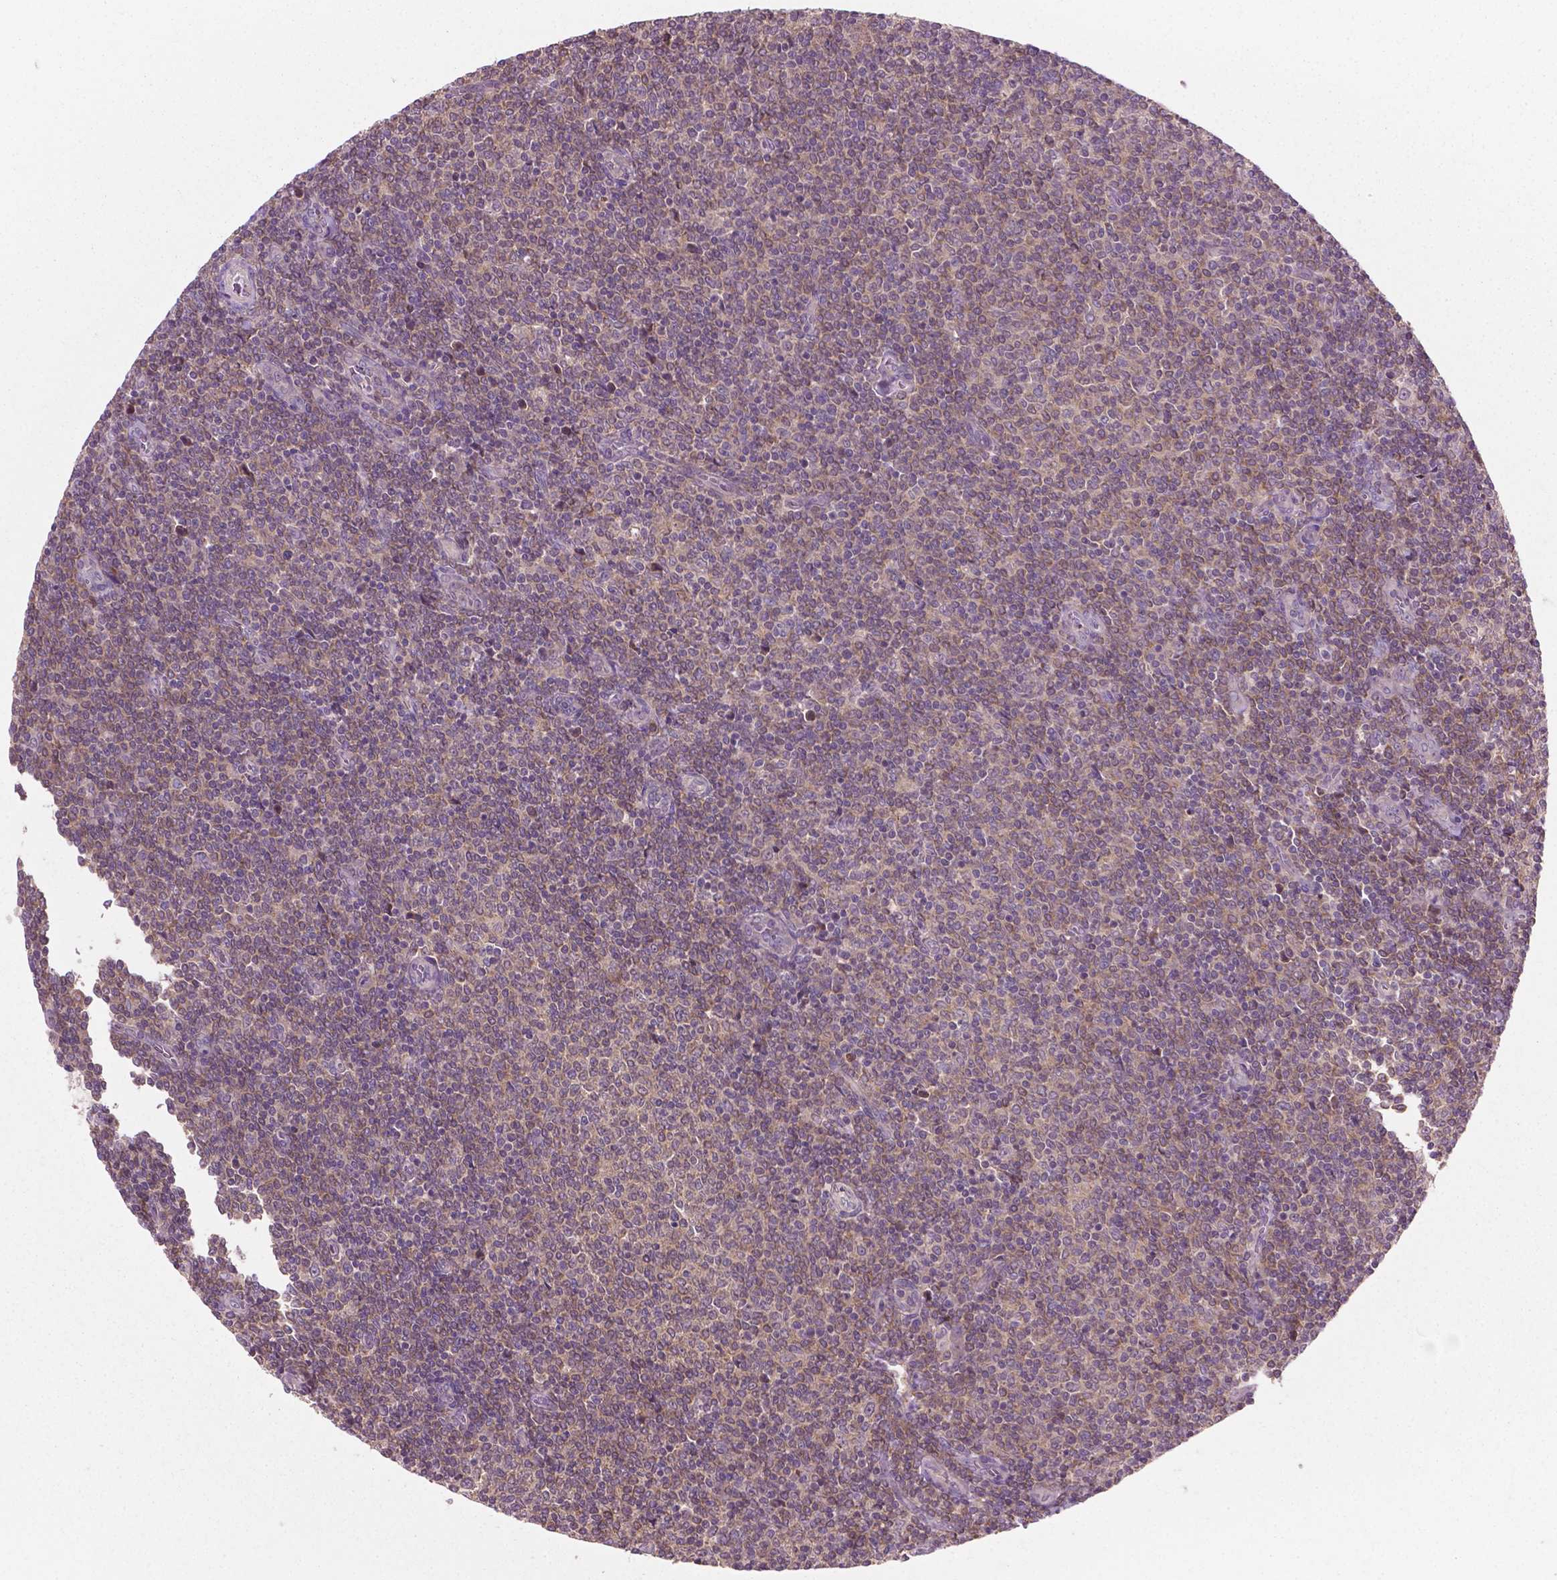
{"staining": {"intensity": "weak", "quantity": "<25%", "location": "cytoplasmic/membranous"}, "tissue": "lymphoma", "cell_type": "Tumor cells", "image_type": "cancer", "snomed": [{"axis": "morphology", "description": "Malignant lymphoma, non-Hodgkin's type, Low grade"}, {"axis": "topography", "description": "Lymph node"}], "caption": "High power microscopy micrograph of an IHC photomicrograph of lymphoma, revealing no significant expression in tumor cells. (DAB (3,3'-diaminobenzidine) IHC with hematoxylin counter stain).", "gene": "MZT1", "patient": {"sex": "male", "age": 52}}